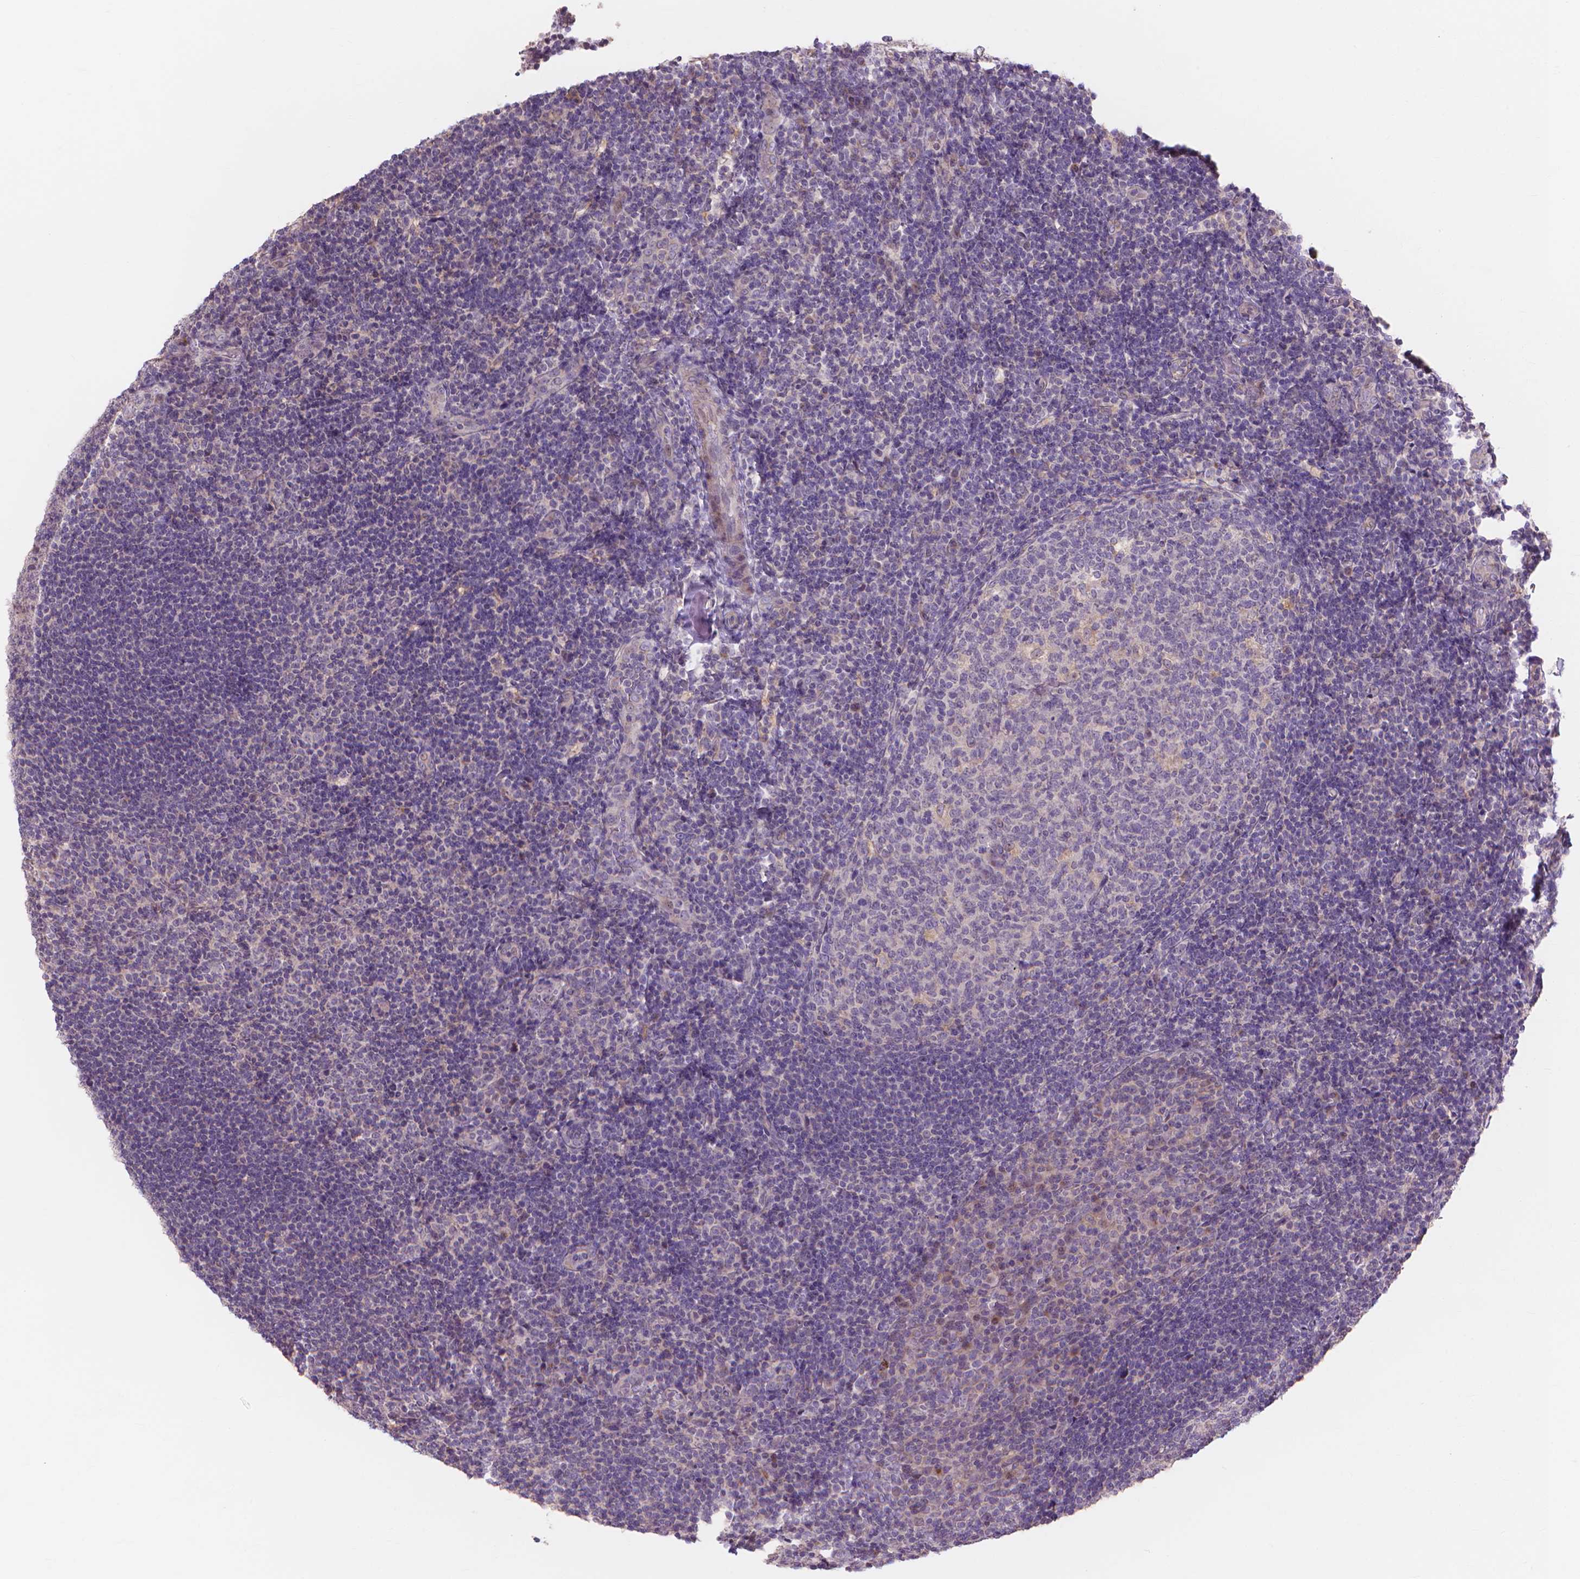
{"staining": {"intensity": "negative", "quantity": "none", "location": "none"}, "tissue": "tonsil", "cell_type": "Germinal center cells", "image_type": "normal", "snomed": [{"axis": "morphology", "description": "Normal tissue, NOS"}, {"axis": "topography", "description": "Tonsil"}], "caption": "Tonsil stained for a protein using immunohistochemistry exhibits no expression germinal center cells.", "gene": "PRDM13", "patient": {"sex": "female", "age": 10}}